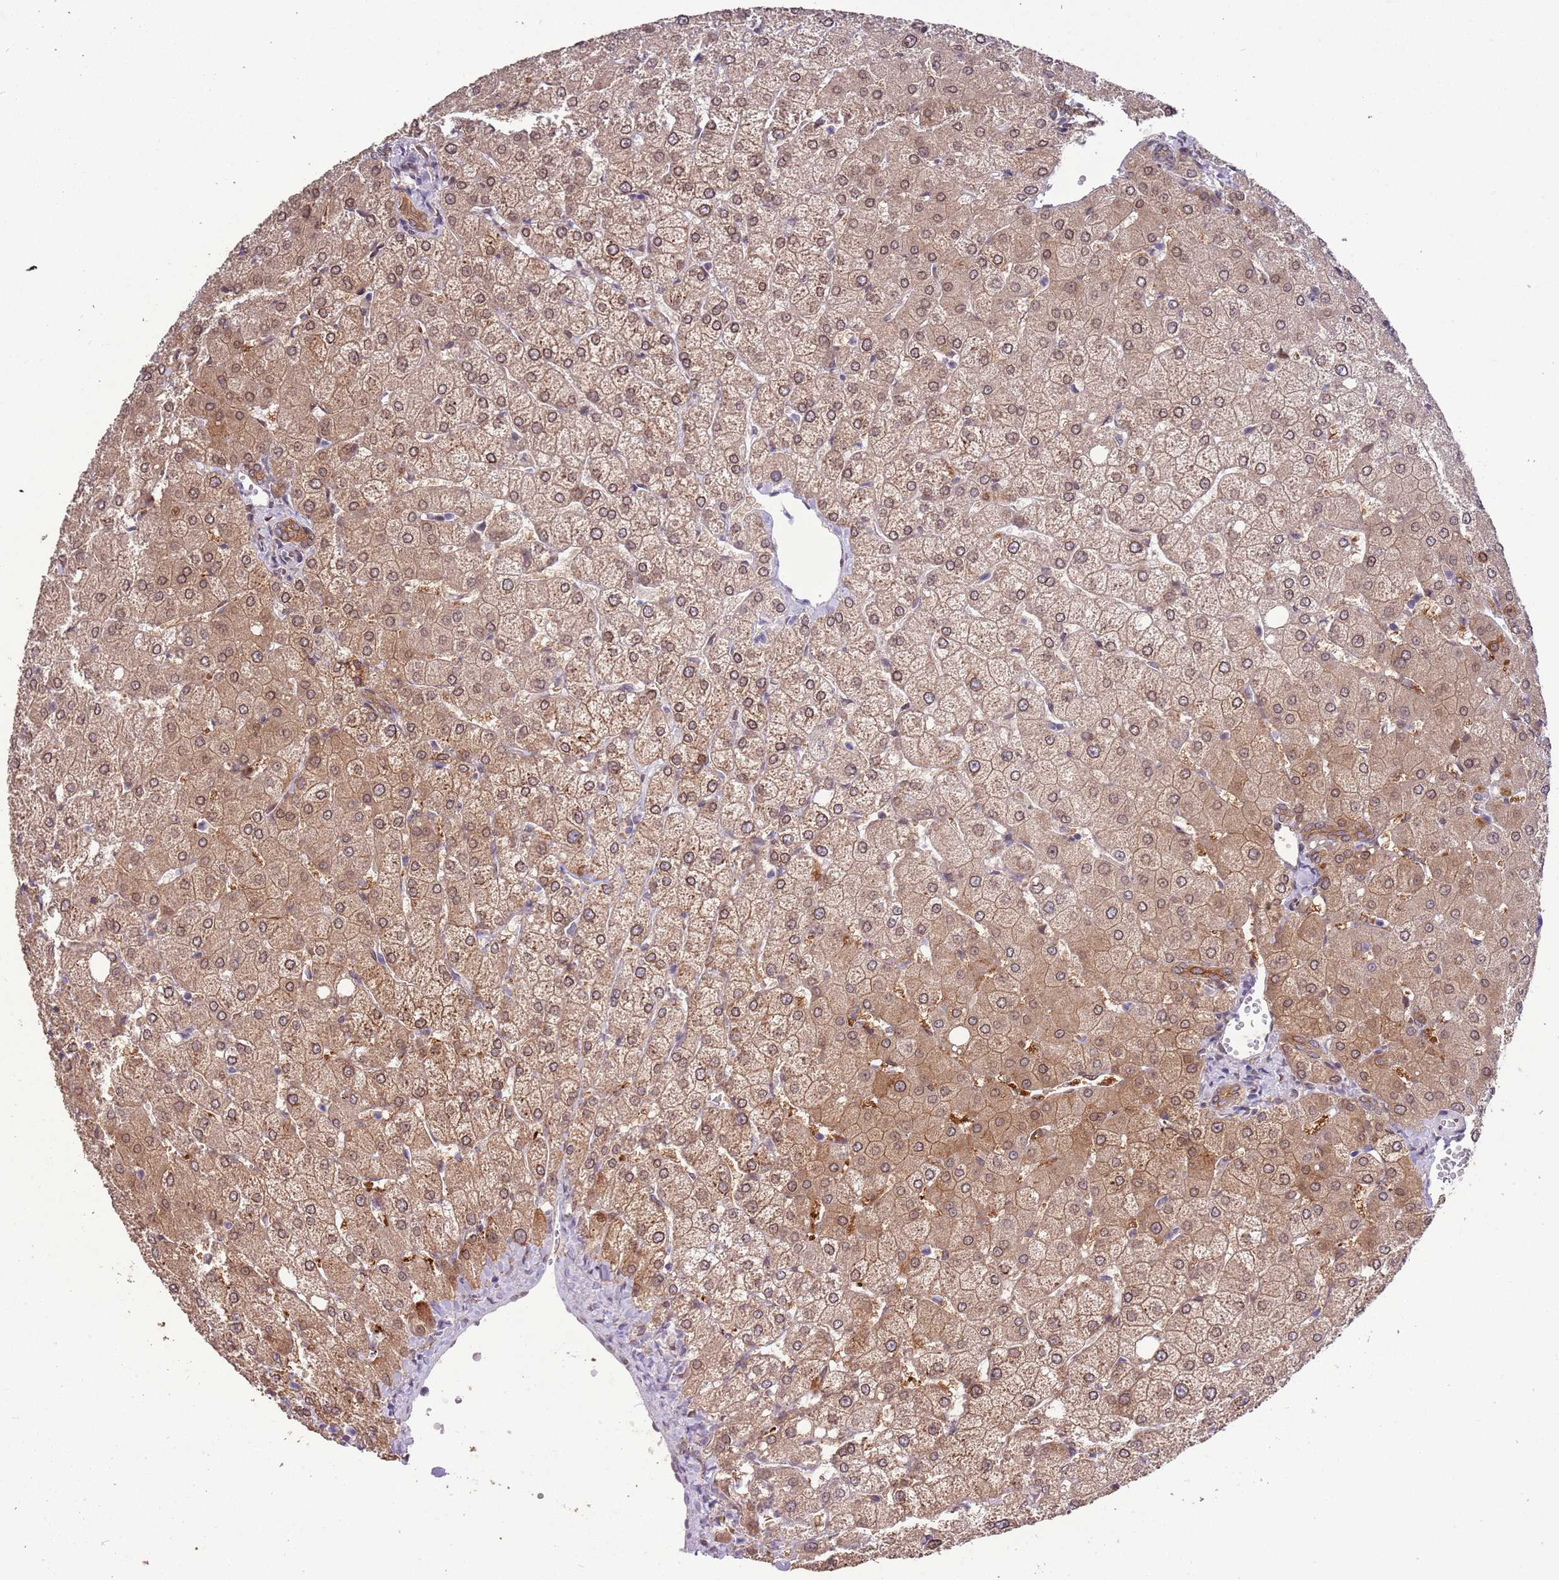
{"staining": {"intensity": "moderate", "quantity": ">75%", "location": "cytoplasmic/membranous"}, "tissue": "liver", "cell_type": "Cholangiocytes", "image_type": "normal", "snomed": [{"axis": "morphology", "description": "Normal tissue, NOS"}, {"axis": "topography", "description": "Liver"}], "caption": "Immunohistochemistry histopathology image of benign liver: liver stained using immunohistochemistry exhibits medium levels of moderate protein expression localized specifically in the cytoplasmic/membranous of cholangiocytes, appearing as a cytoplasmic/membranous brown color.", "gene": "ZNF665", "patient": {"sex": "female", "age": 54}}